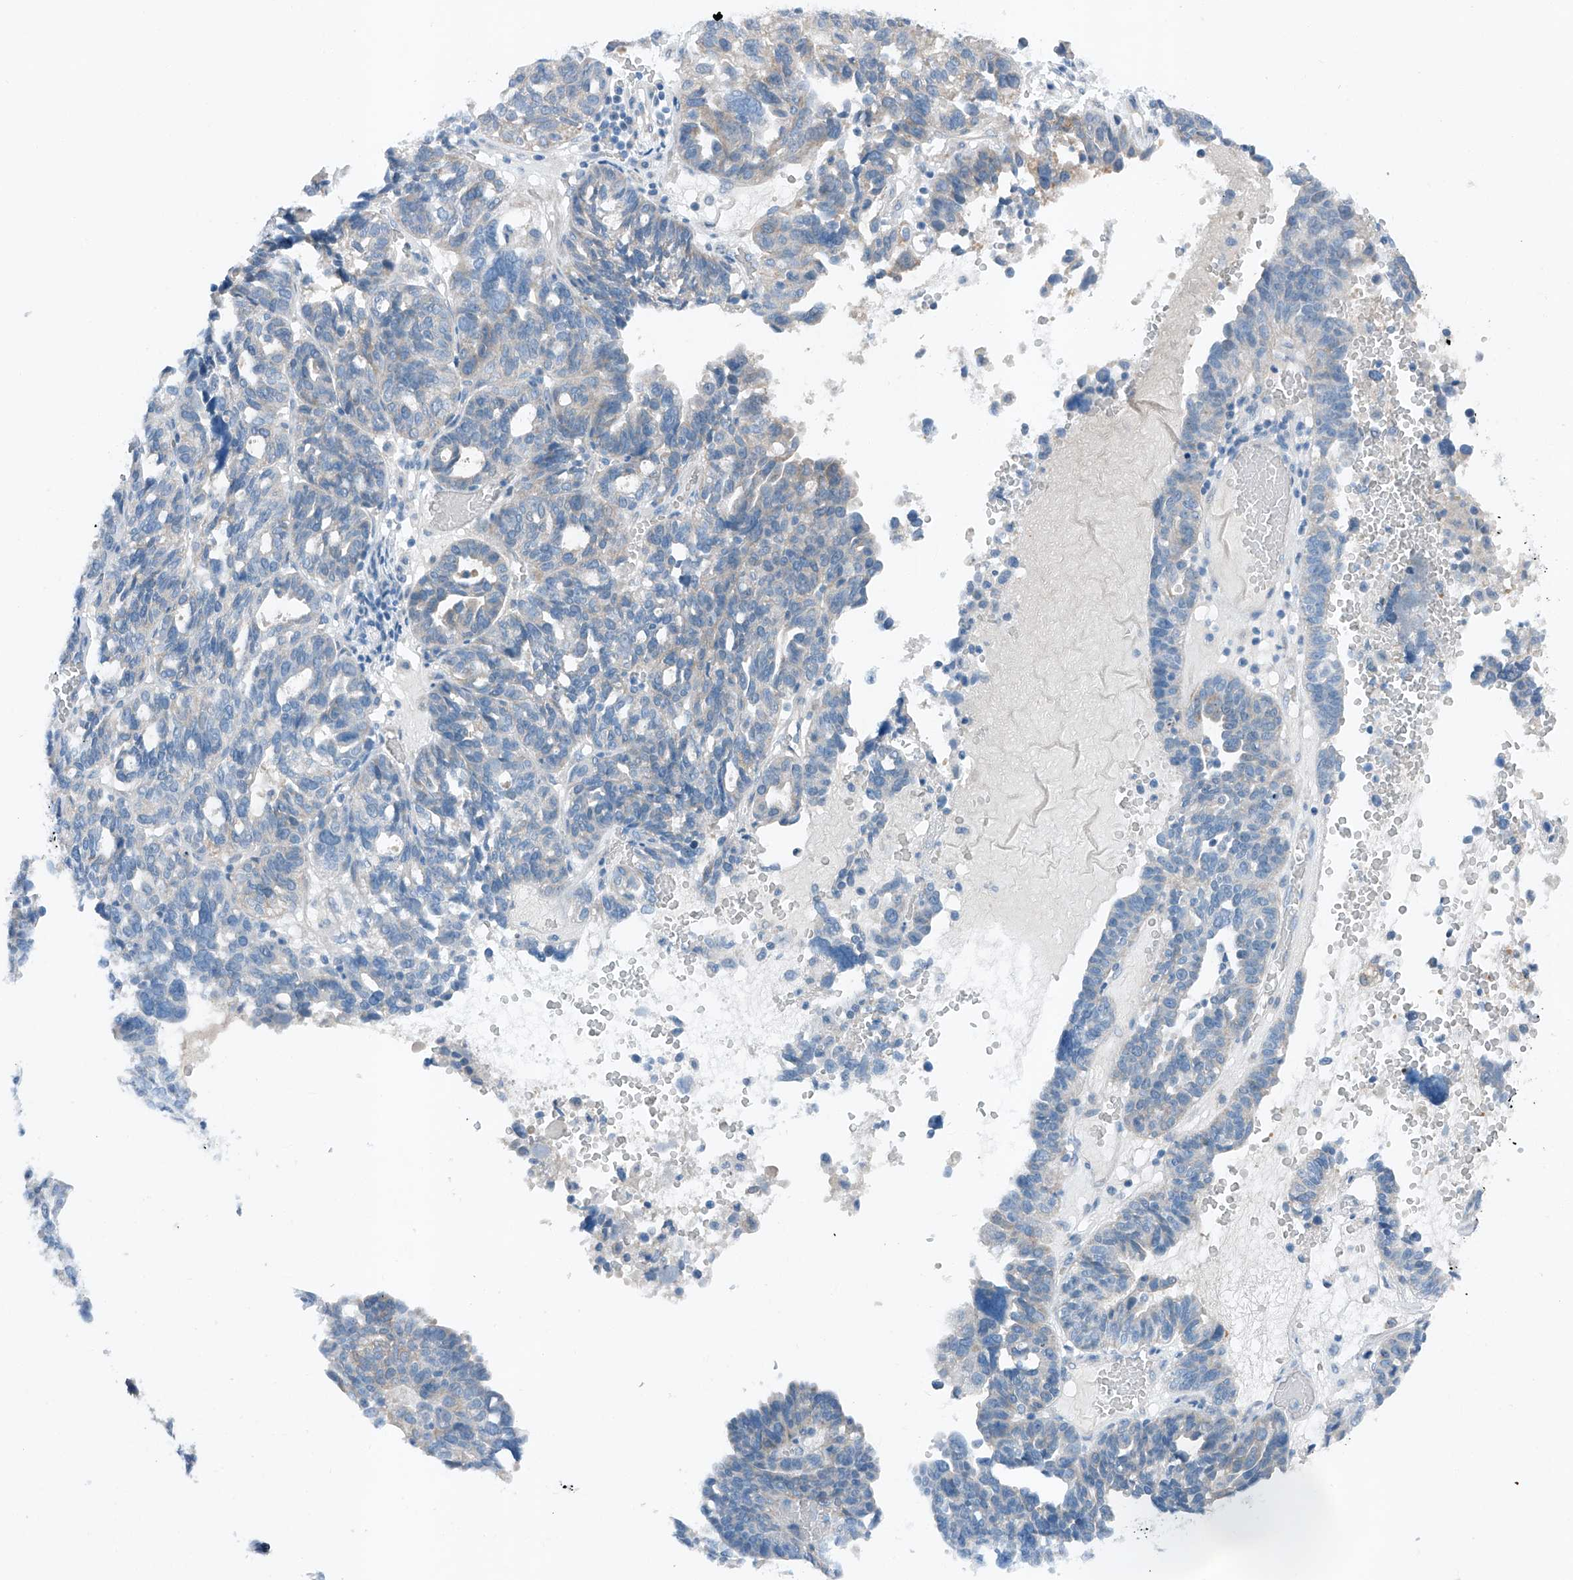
{"staining": {"intensity": "negative", "quantity": "none", "location": "none"}, "tissue": "ovarian cancer", "cell_type": "Tumor cells", "image_type": "cancer", "snomed": [{"axis": "morphology", "description": "Cystadenocarcinoma, serous, NOS"}, {"axis": "topography", "description": "Ovary"}], "caption": "Ovarian serous cystadenocarcinoma was stained to show a protein in brown. There is no significant expression in tumor cells.", "gene": "MDGA1", "patient": {"sex": "female", "age": 59}}